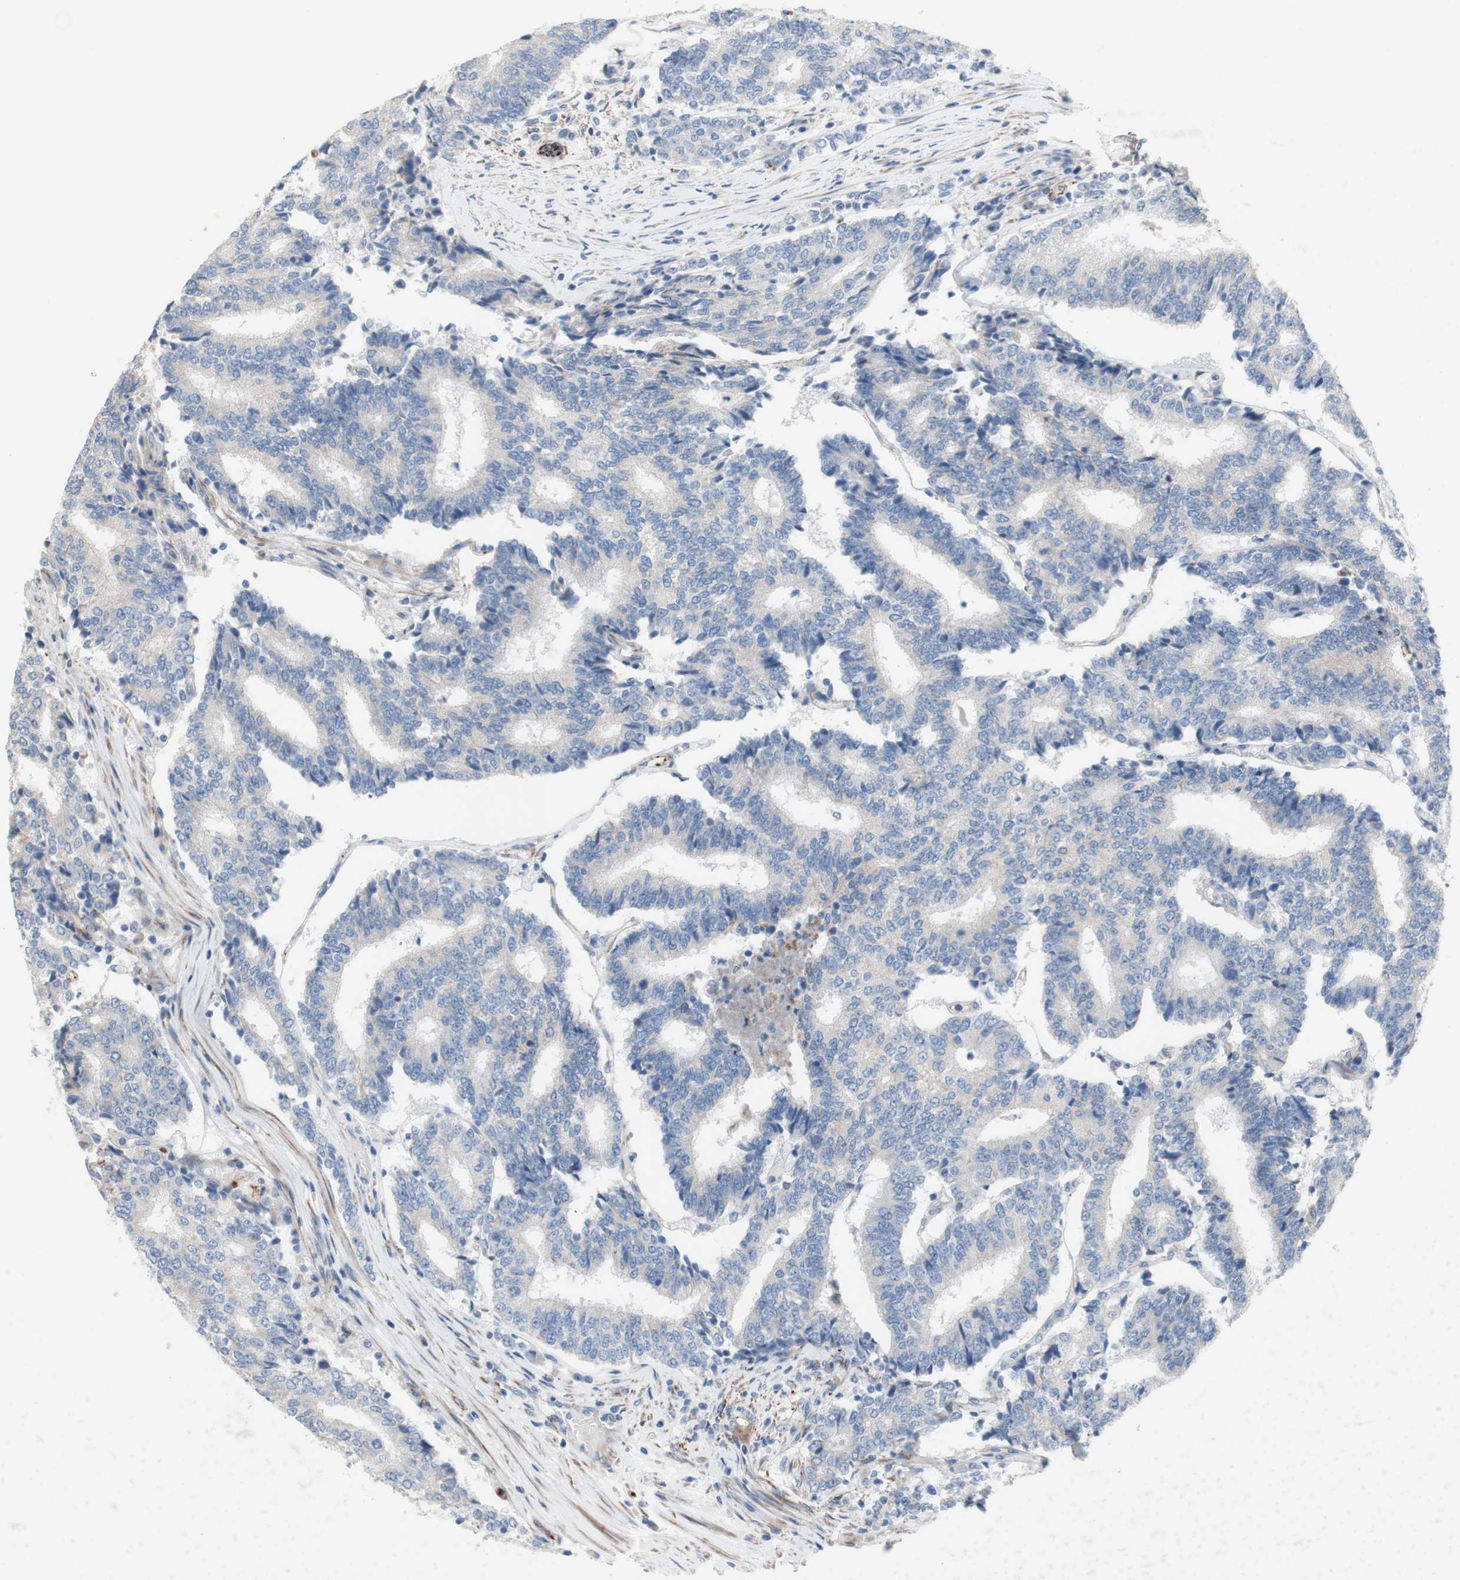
{"staining": {"intensity": "negative", "quantity": "none", "location": "none"}, "tissue": "prostate cancer", "cell_type": "Tumor cells", "image_type": "cancer", "snomed": [{"axis": "morphology", "description": "Normal tissue, NOS"}, {"axis": "morphology", "description": "Adenocarcinoma, High grade"}, {"axis": "topography", "description": "Prostate"}, {"axis": "topography", "description": "Seminal veicle"}], "caption": "Immunohistochemical staining of high-grade adenocarcinoma (prostate) reveals no significant positivity in tumor cells.", "gene": "AGPAT5", "patient": {"sex": "male", "age": 55}}